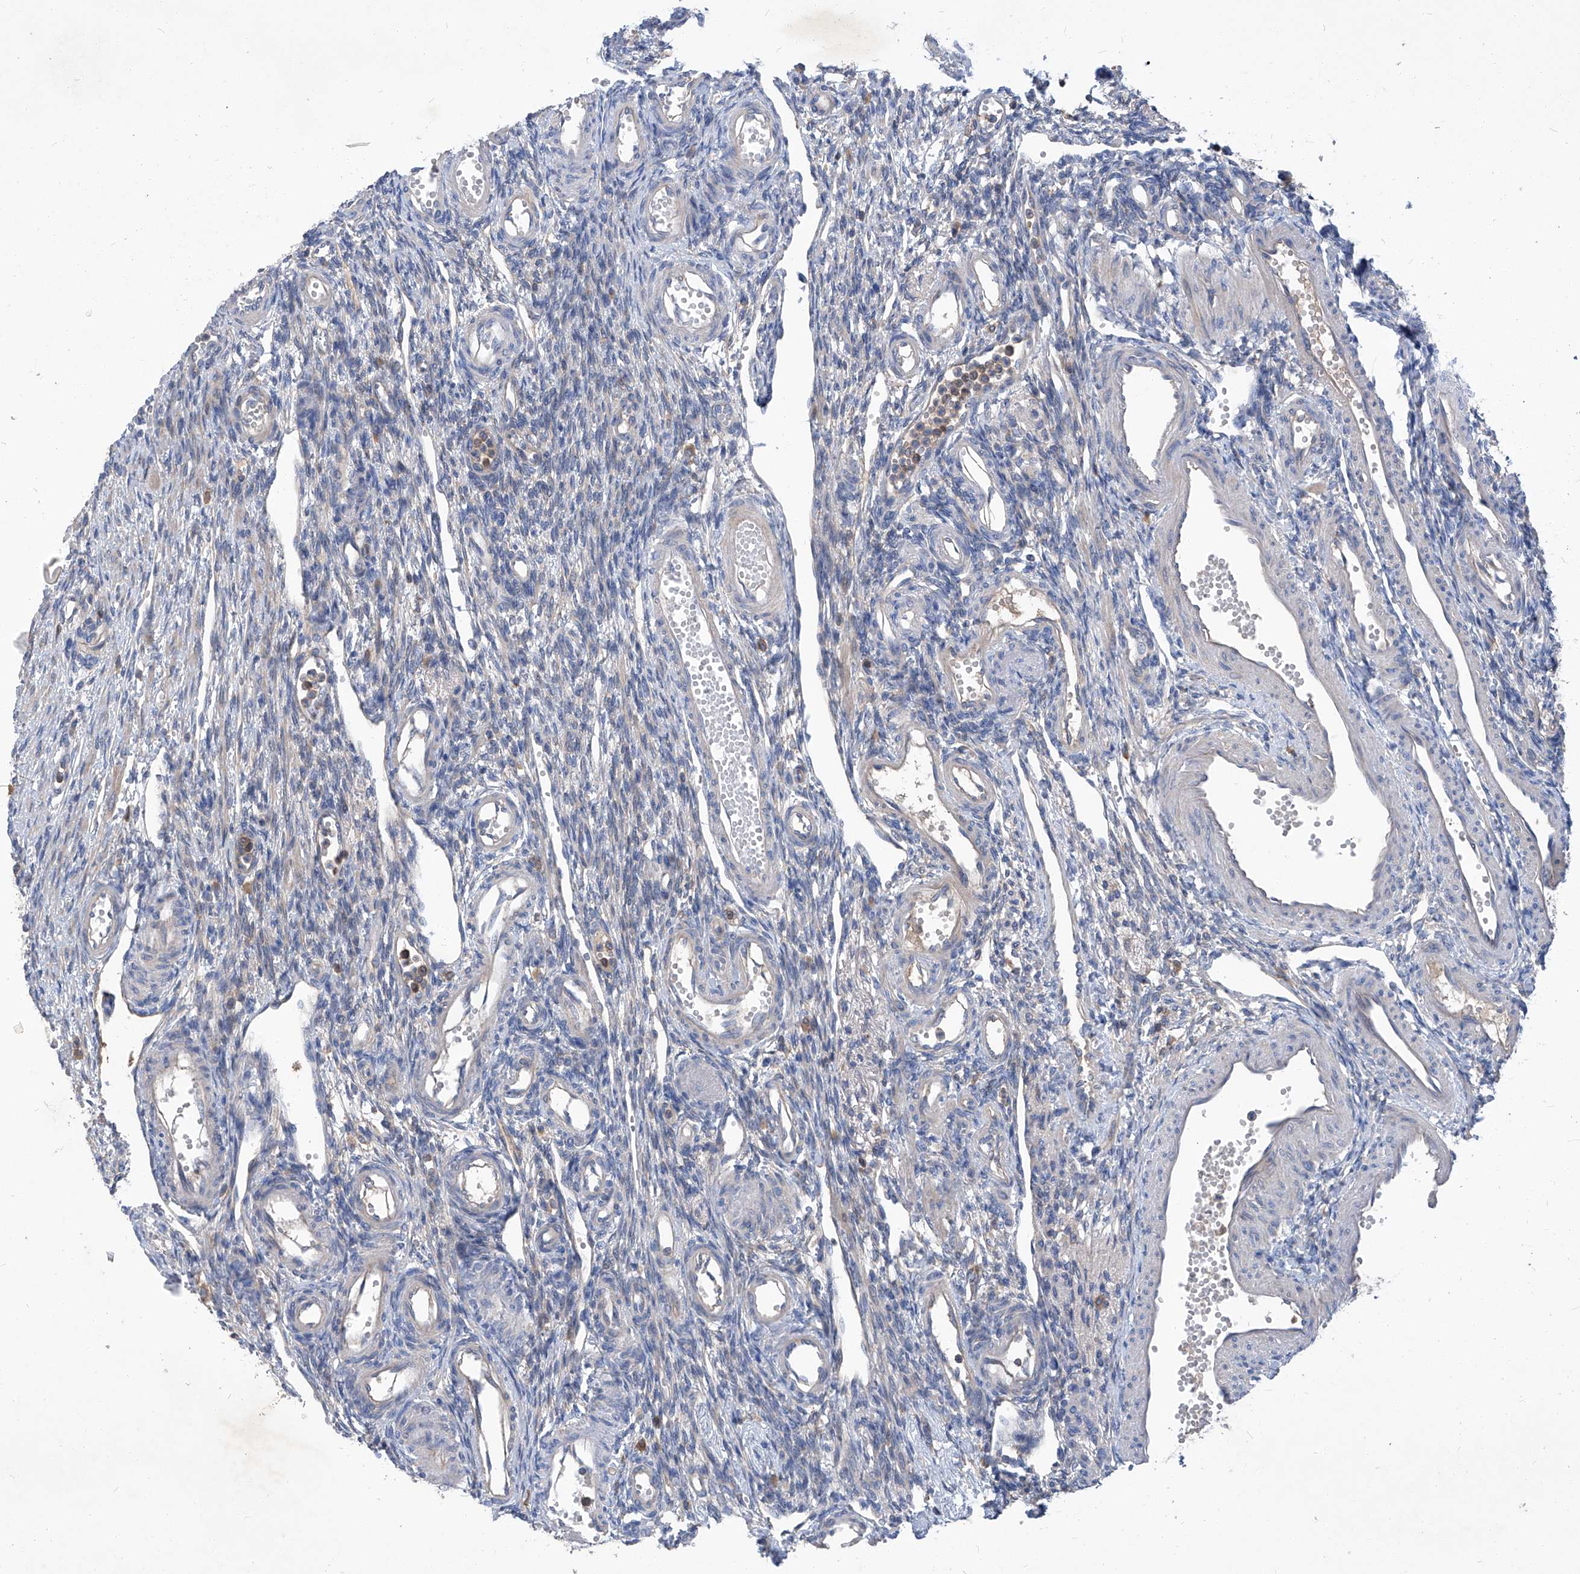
{"staining": {"intensity": "negative", "quantity": "none", "location": "none"}, "tissue": "ovary", "cell_type": "Follicle cells", "image_type": "normal", "snomed": [{"axis": "morphology", "description": "Normal tissue, NOS"}, {"axis": "morphology", "description": "Cyst, NOS"}, {"axis": "topography", "description": "Ovary"}], "caption": "Ovary was stained to show a protein in brown. There is no significant staining in follicle cells. (DAB immunohistochemistry, high magnification).", "gene": "EPHA8", "patient": {"sex": "female", "age": 33}}